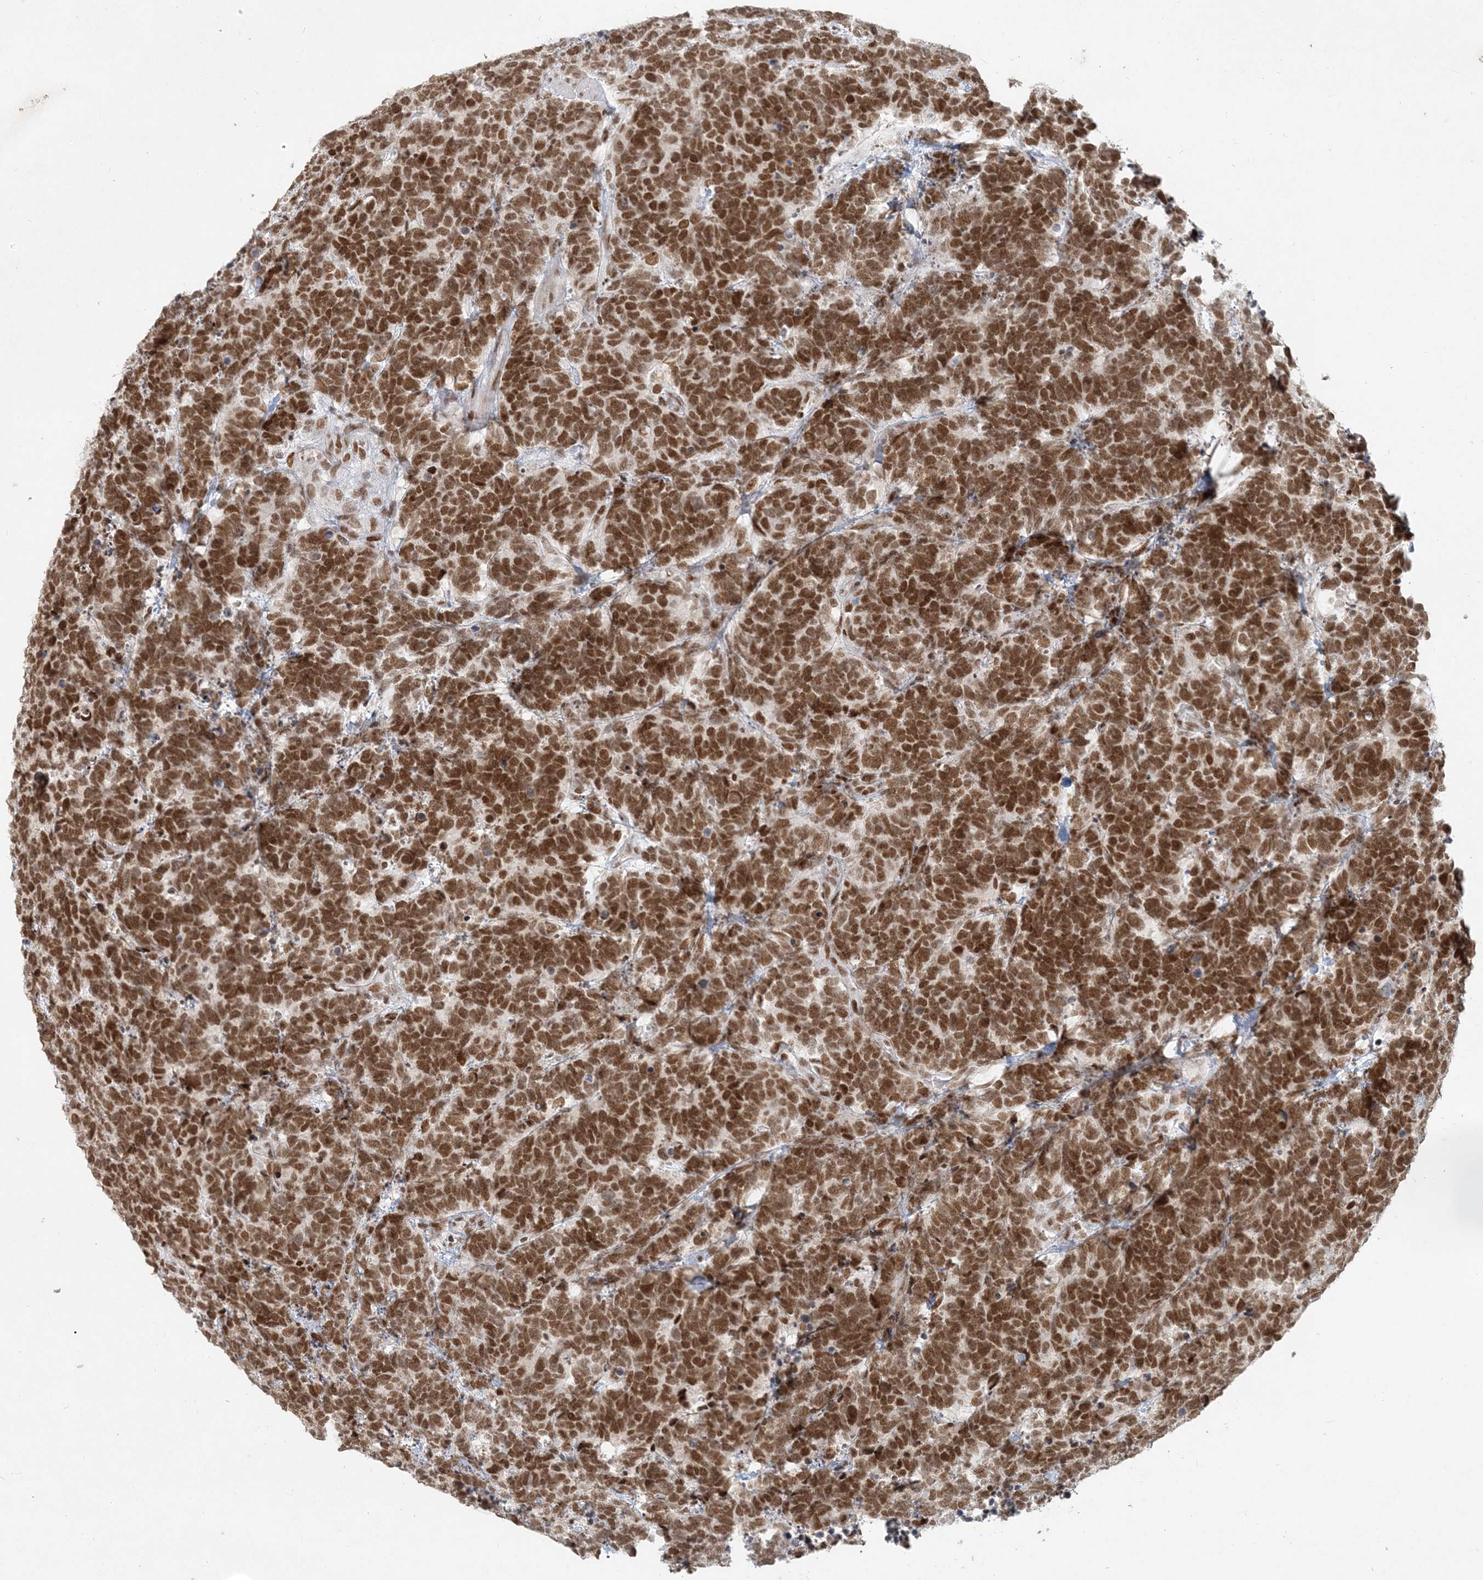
{"staining": {"intensity": "strong", "quantity": ">75%", "location": "nuclear"}, "tissue": "carcinoid", "cell_type": "Tumor cells", "image_type": "cancer", "snomed": [{"axis": "morphology", "description": "Carcinoma, NOS"}, {"axis": "morphology", "description": "Carcinoid, malignant, NOS"}, {"axis": "topography", "description": "Urinary bladder"}], "caption": "Carcinoid (malignant) stained with a brown dye demonstrates strong nuclear positive positivity in about >75% of tumor cells.", "gene": "BAZ1B", "patient": {"sex": "male", "age": 57}}